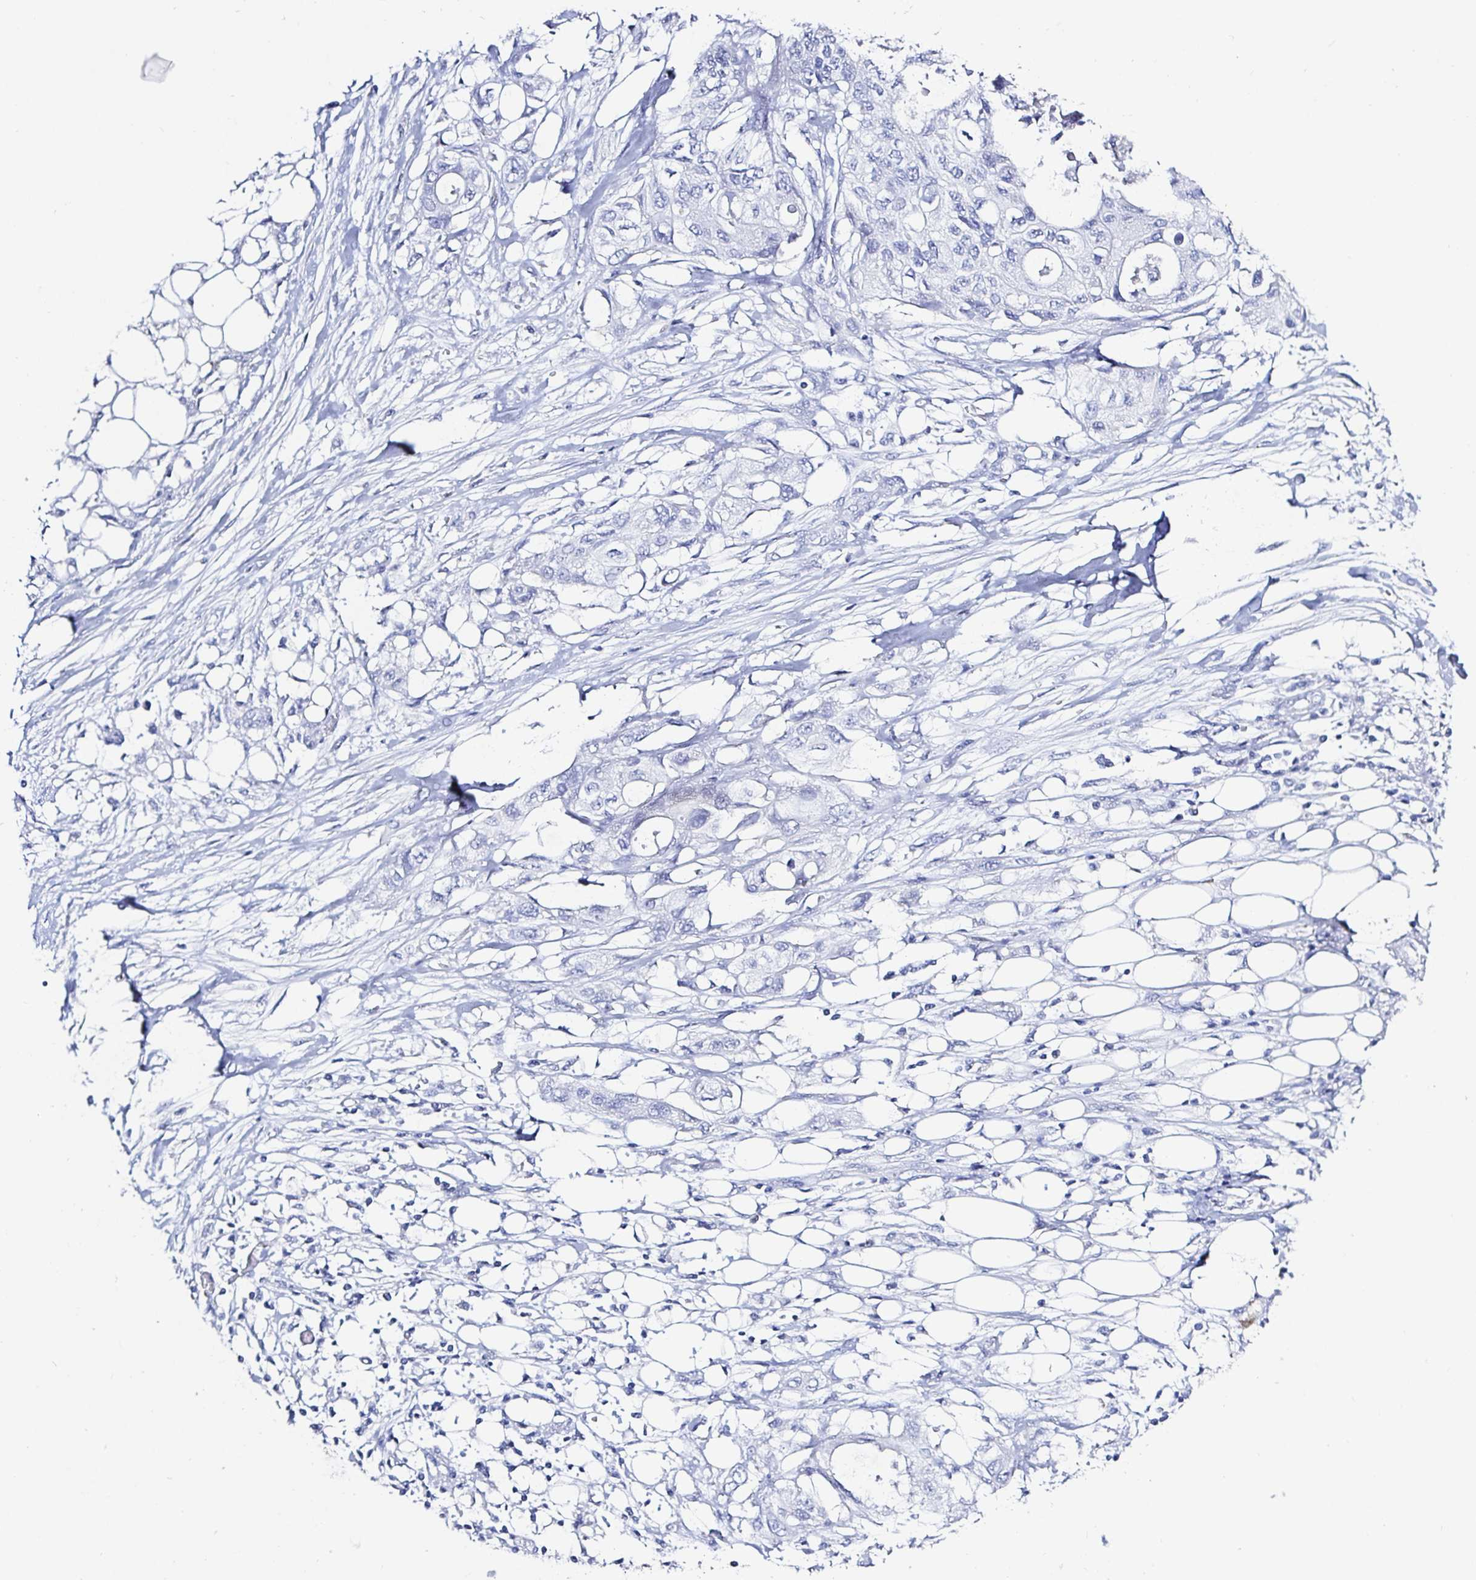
{"staining": {"intensity": "negative", "quantity": "none", "location": "none"}, "tissue": "pancreatic cancer", "cell_type": "Tumor cells", "image_type": "cancer", "snomed": [{"axis": "morphology", "description": "Adenocarcinoma, NOS"}, {"axis": "topography", "description": "Pancreas"}], "caption": "The micrograph displays no staining of tumor cells in adenocarcinoma (pancreatic). The staining is performed using DAB brown chromogen with nuclei counter-stained in using hematoxylin.", "gene": "OR10K1", "patient": {"sex": "female", "age": 63}}